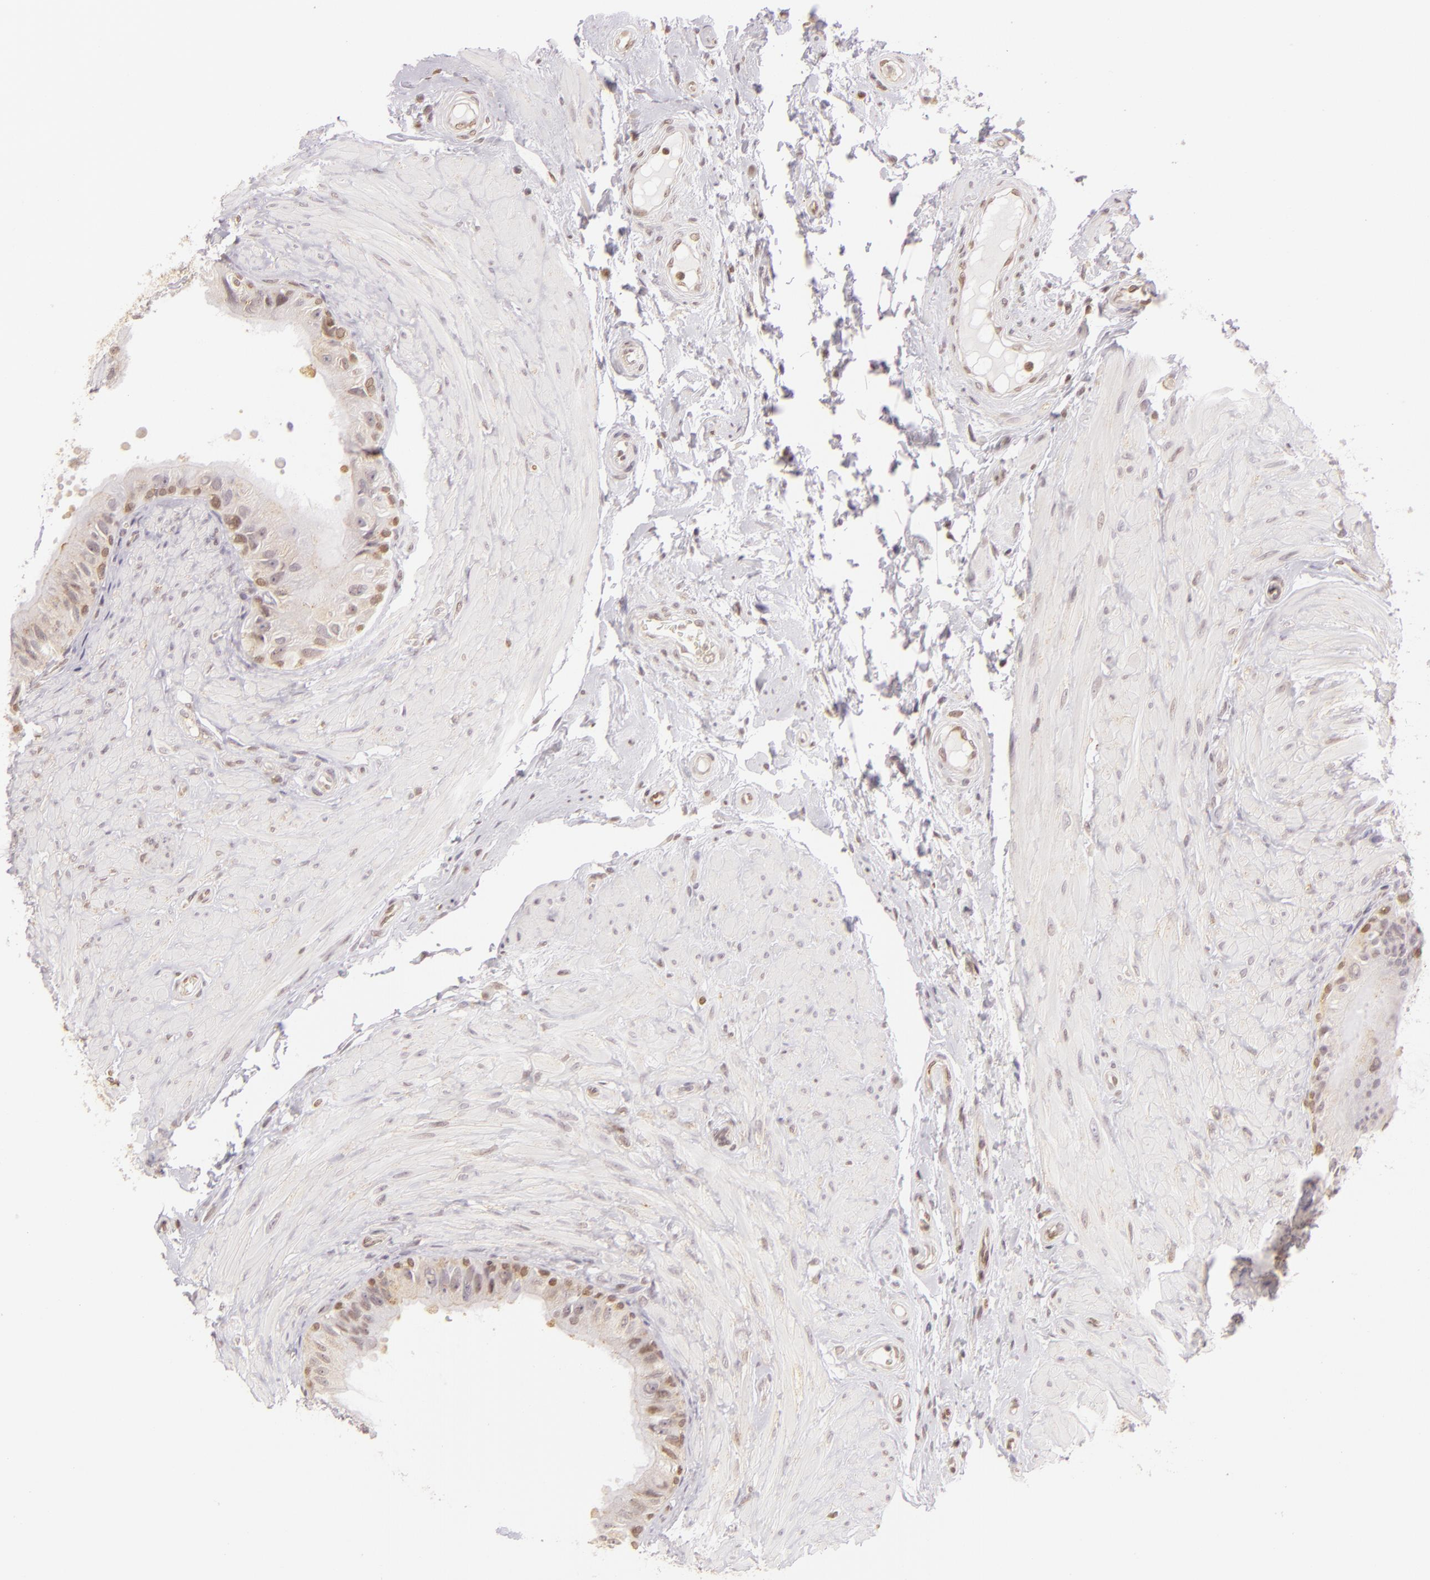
{"staining": {"intensity": "moderate", "quantity": ">75%", "location": "cytoplasmic/membranous,nuclear"}, "tissue": "epididymis", "cell_type": "Glandular cells", "image_type": "normal", "snomed": [{"axis": "morphology", "description": "Normal tissue, NOS"}, {"axis": "topography", "description": "Epididymis"}], "caption": "IHC (DAB (3,3'-diaminobenzidine)) staining of normal epididymis shows moderate cytoplasmic/membranous,nuclear protein positivity in about >75% of glandular cells. The protein is shown in brown color, while the nuclei are stained blue.", "gene": "ENSG00000290315", "patient": {"sex": "male", "age": 68}}